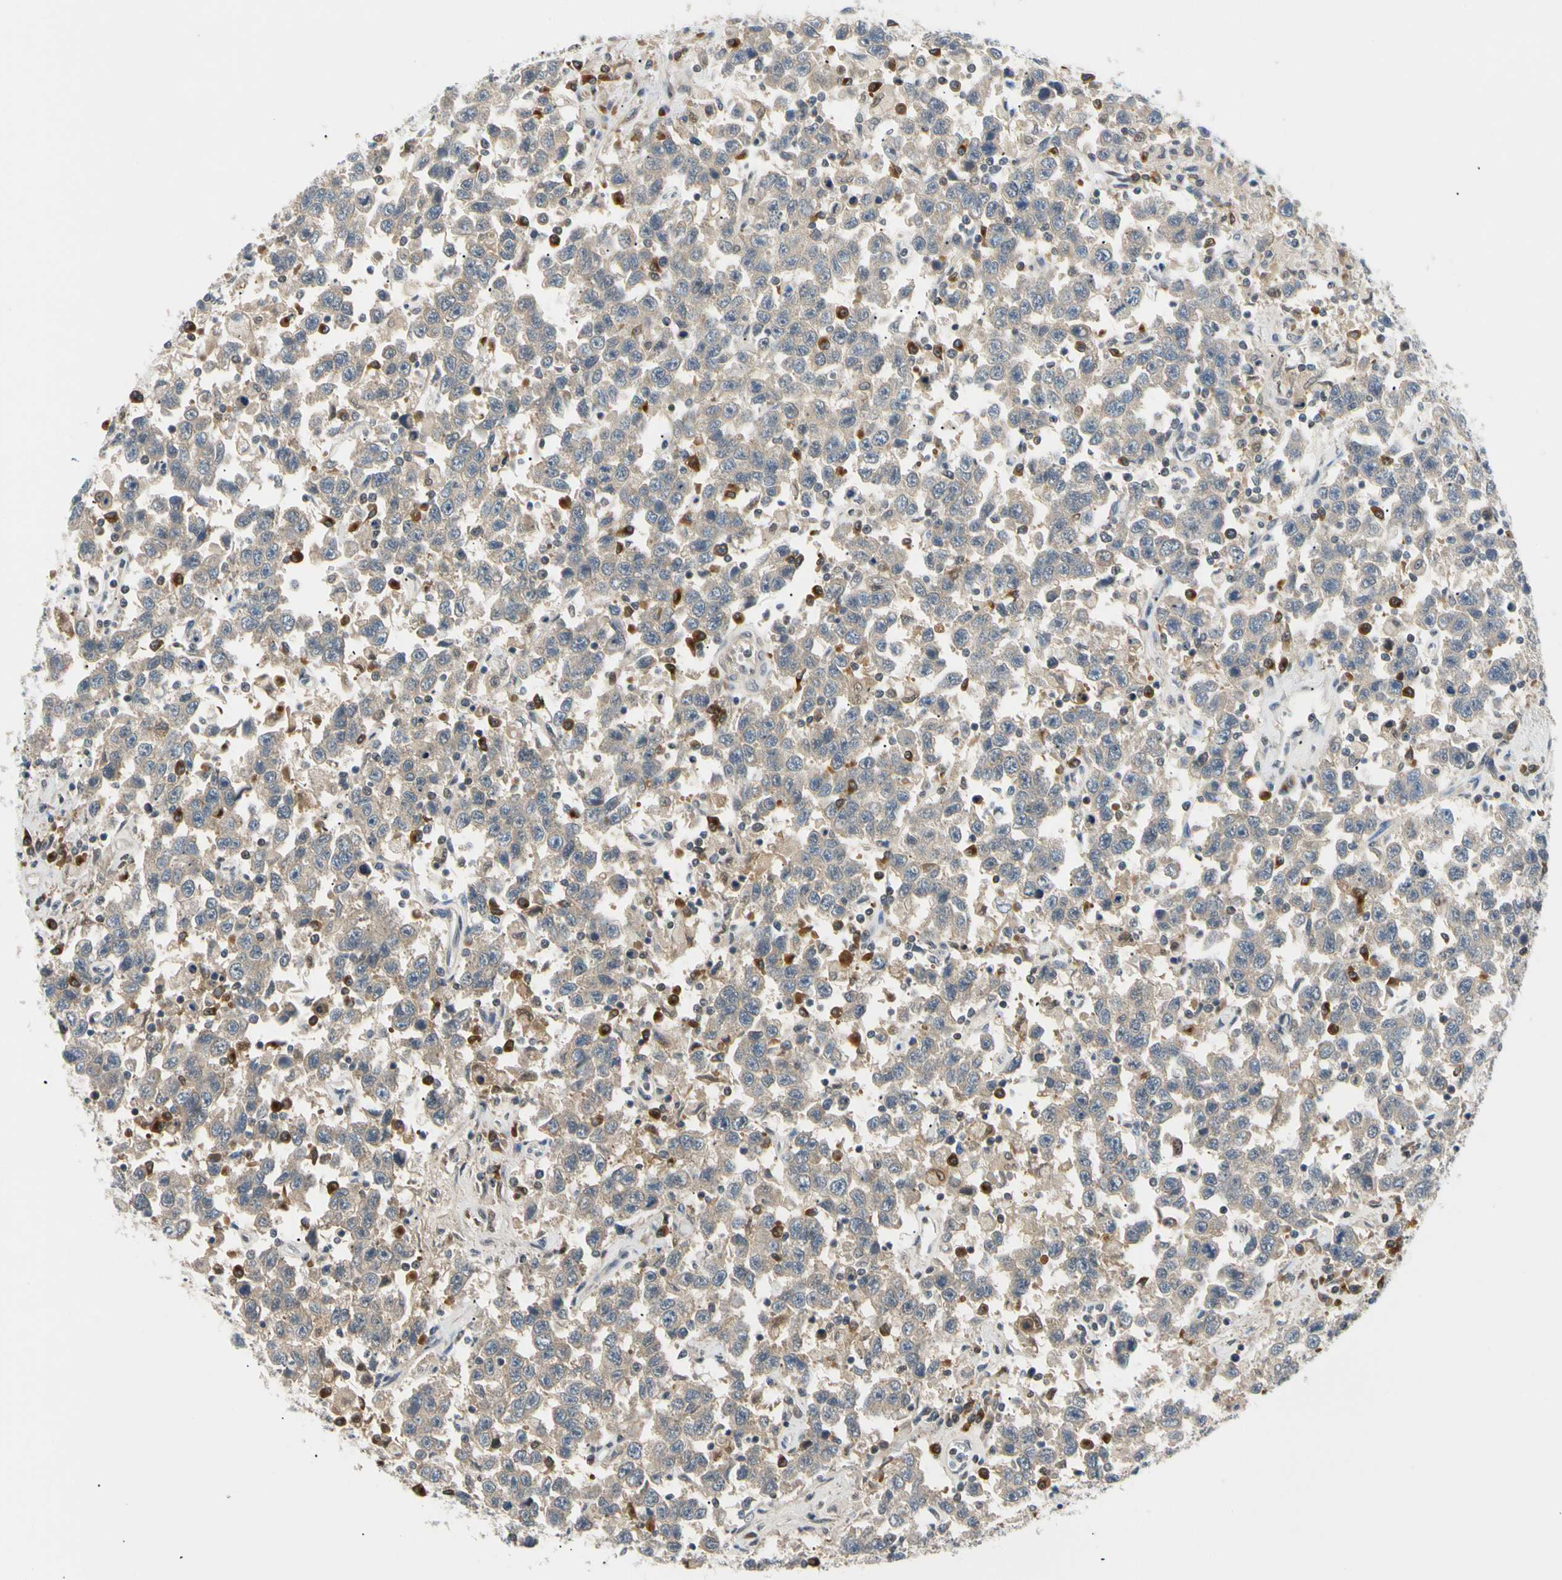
{"staining": {"intensity": "weak", "quantity": "25%-75%", "location": "cytoplasmic/membranous"}, "tissue": "testis cancer", "cell_type": "Tumor cells", "image_type": "cancer", "snomed": [{"axis": "morphology", "description": "Seminoma, NOS"}, {"axis": "topography", "description": "Testis"}], "caption": "This micrograph reveals immunohistochemistry staining of human testis cancer (seminoma), with low weak cytoplasmic/membranous staining in about 25%-75% of tumor cells.", "gene": "SEC23B", "patient": {"sex": "male", "age": 41}}